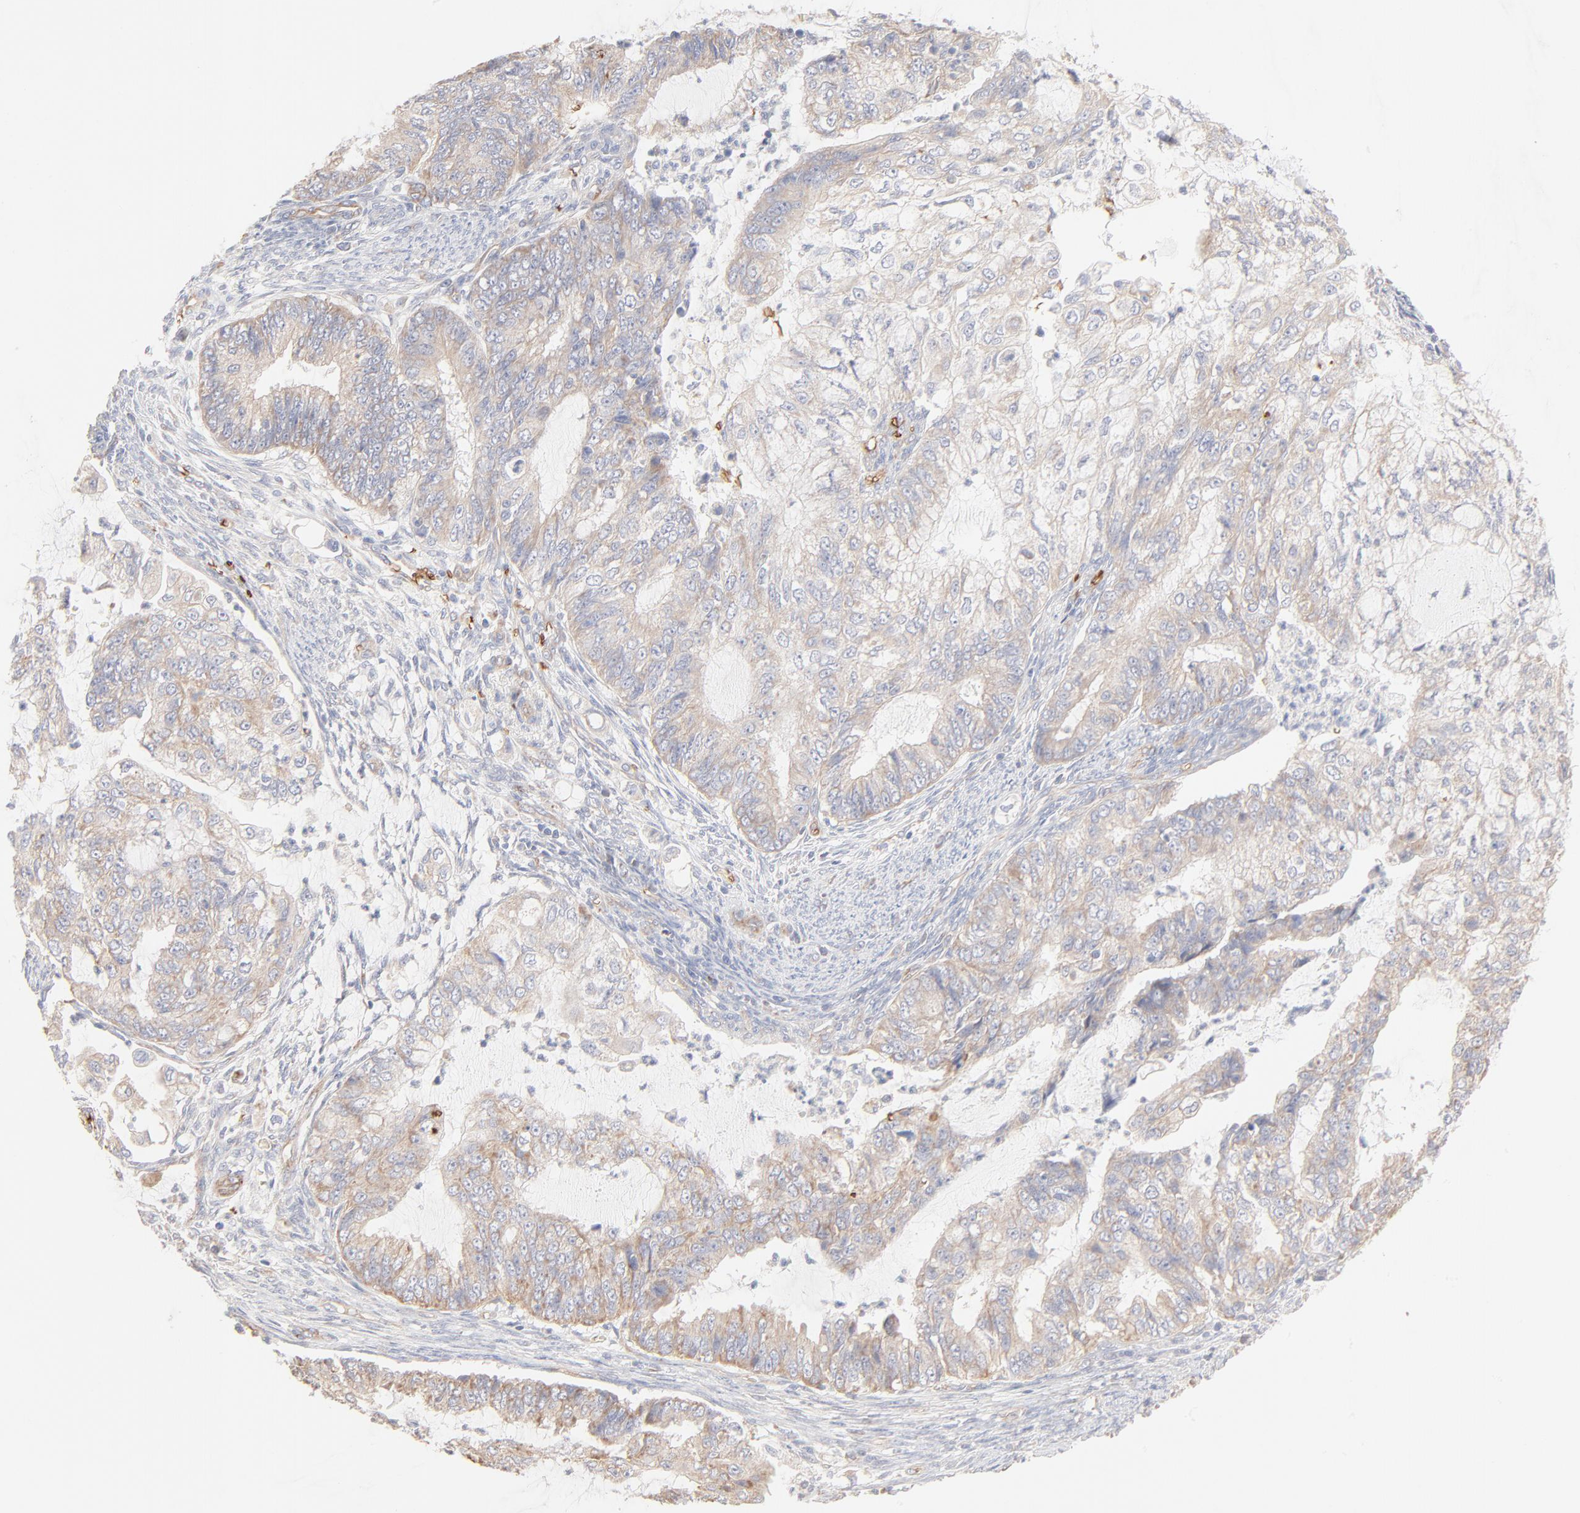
{"staining": {"intensity": "weak", "quantity": ">75%", "location": "cytoplasmic/membranous"}, "tissue": "endometrial cancer", "cell_type": "Tumor cells", "image_type": "cancer", "snomed": [{"axis": "morphology", "description": "Adenocarcinoma, NOS"}, {"axis": "topography", "description": "Endometrium"}], "caption": "A brown stain highlights weak cytoplasmic/membranous staining of a protein in adenocarcinoma (endometrial) tumor cells. The protein of interest is stained brown, and the nuclei are stained in blue (DAB IHC with brightfield microscopy, high magnification).", "gene": "SPTB", "patient": {"sex": "female", "age": 75}}